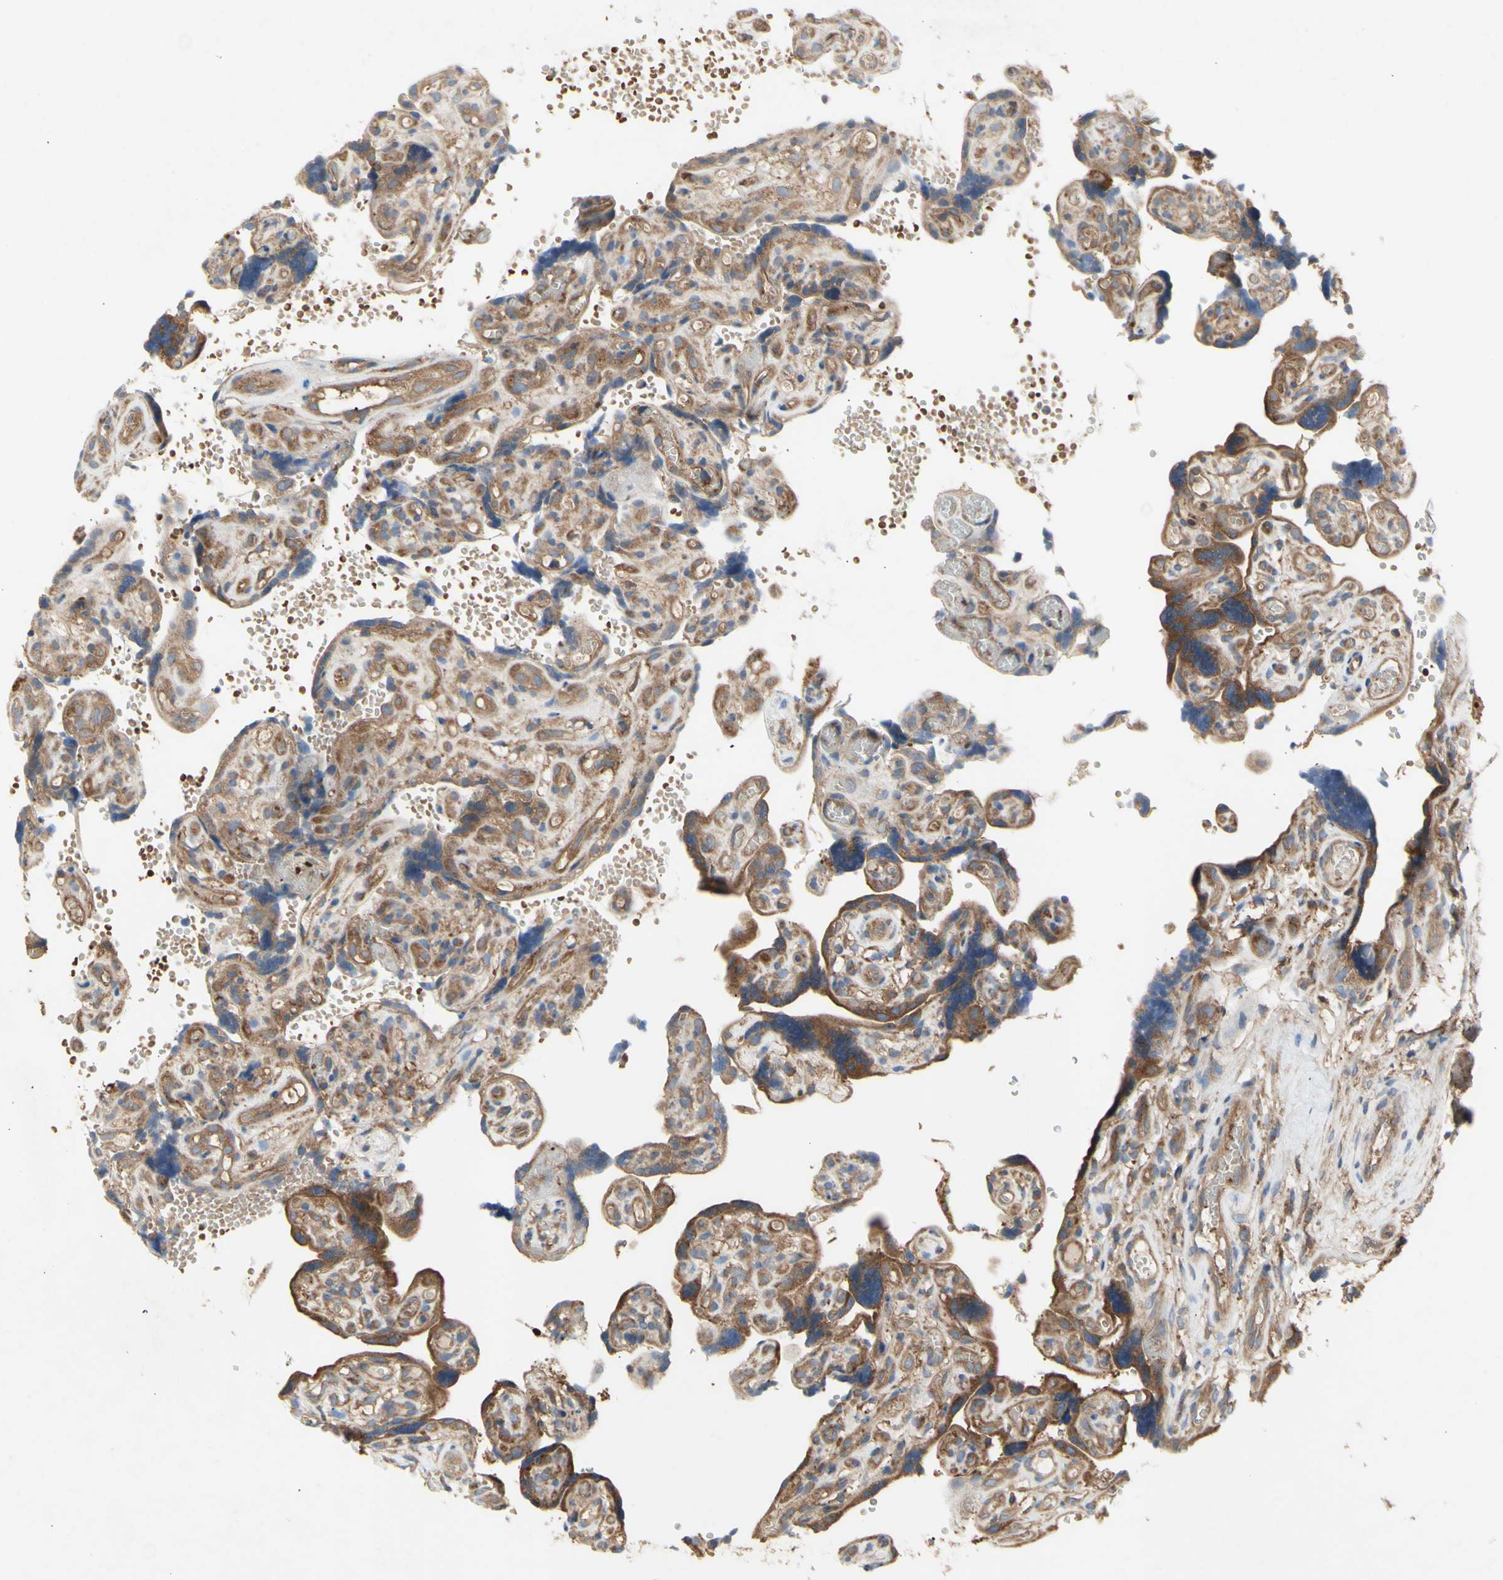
{"staining": {"intensity": "strong", "quantity": ">75%", "location": "cytoplasmic/membranous"}, "tissue": "placenta", "cell_type": "Trophoblastic cells", "image_type": "normal", "snomed": [{"axis": "morphology", "description": "Normal tissue, NOS"}, {"axis": "topography", "description": "Placenta"}], "caption": "Brown immunohistochemical staining in unremarkable placenta shows strong cytoplasmic/membranous expression in approximately >75% of trophoblastic cells.", "gene": "KLC1", "patient": {"sex": "female", "age": 30}}